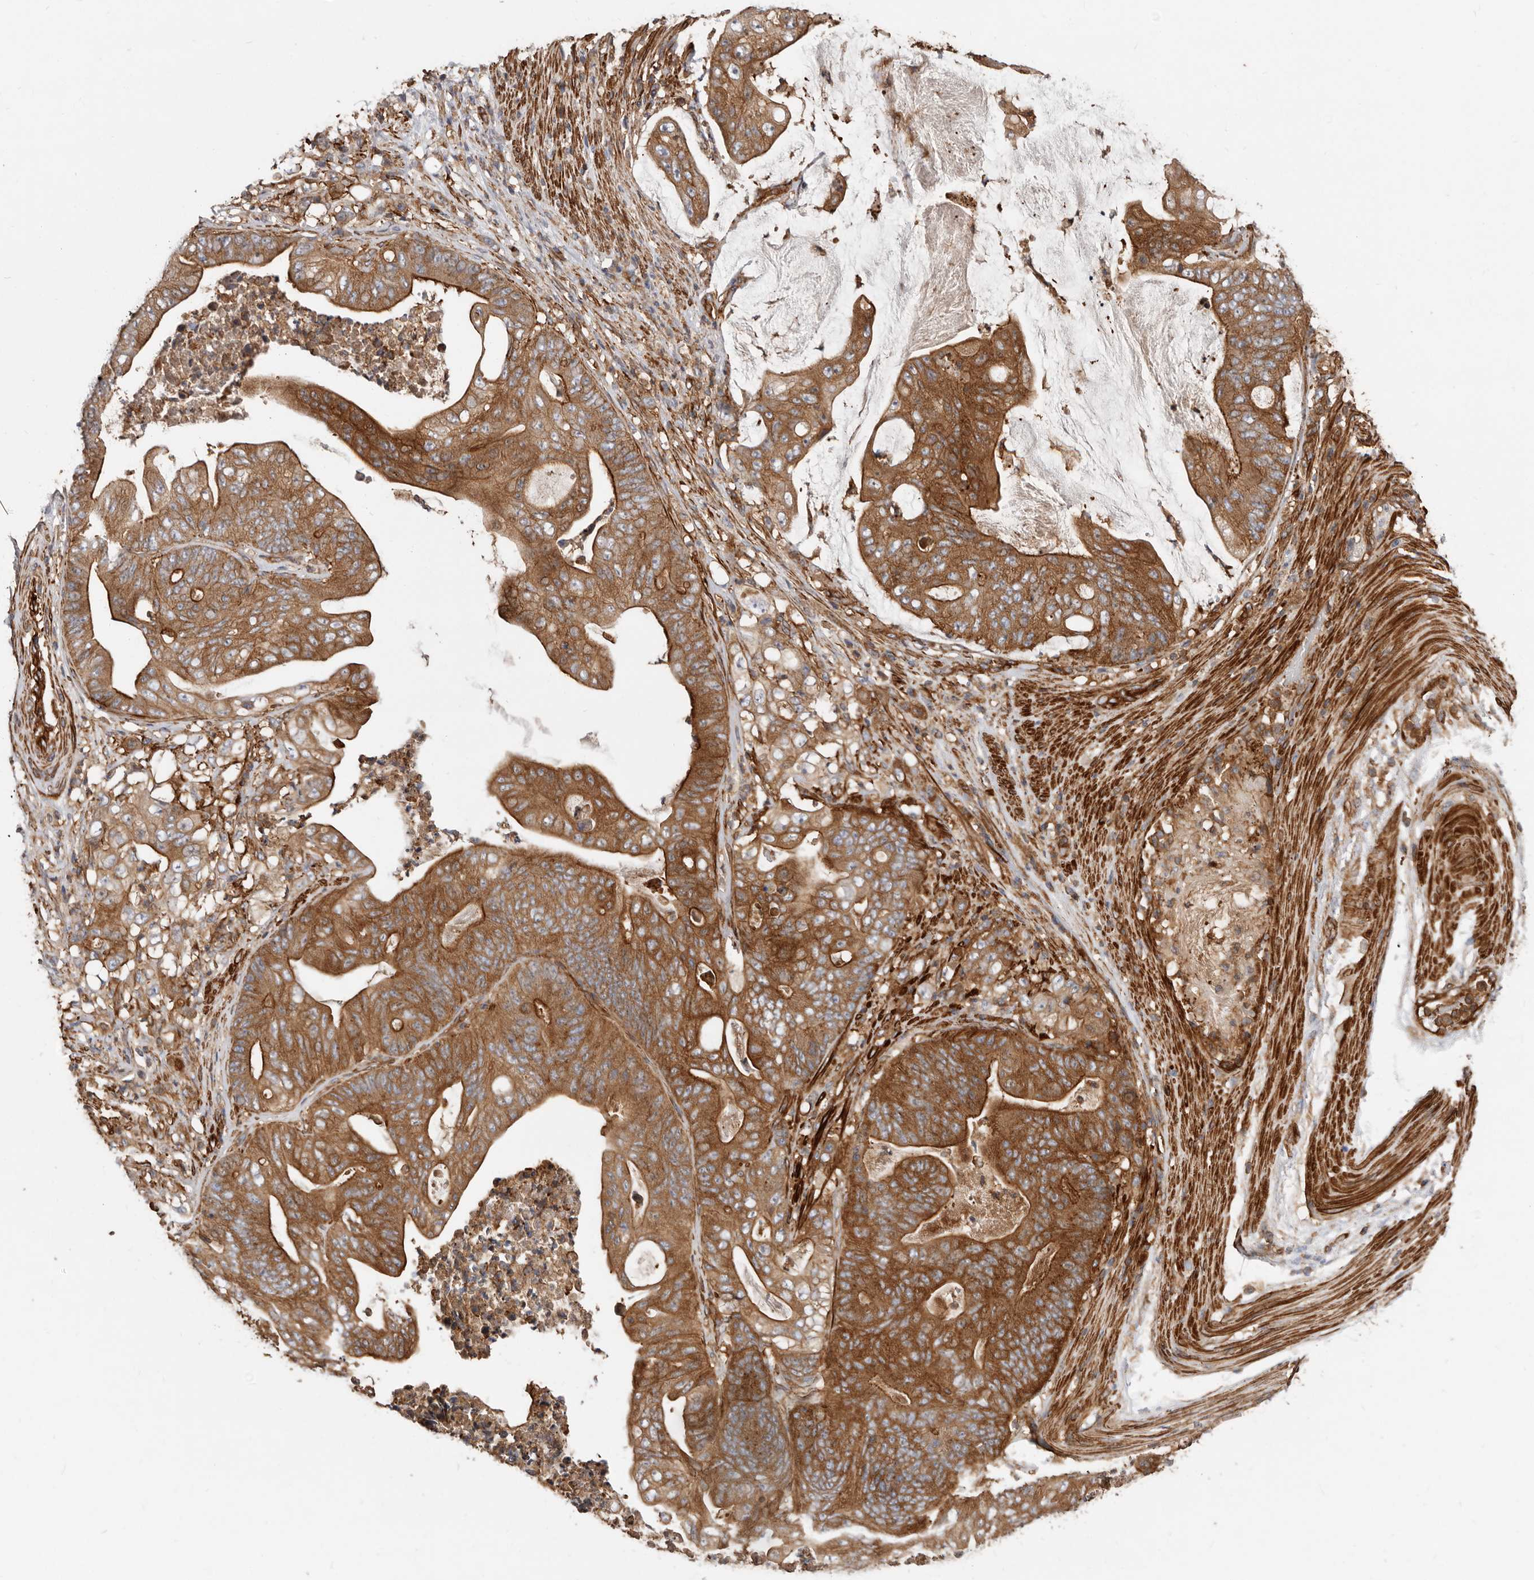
{"staining": {"intensity": "strong", "quantity": ">75%", "location": "cytoplasmic/membranous"}, "tissue": "stomach cancer", "cell_type": "Tumor cells", "image_type": "cancer", "snomed": [{"axis": "morphology", "description": "Adenocarcinoma, NOS"}, {"axis": "topography", "description": "Stomach"}], "caption": "Immunohistochemistry (IHC) photomicrograph of neoplastic tissue: stomach cancer (adenocarcinoma) stained using immunohistochemistry reveals high levels of strong protein expression localized specifically in the cytoplasmic/membranous of tumor cells, appearing as a cytoplasmic/membranous brown color.", "gene": "TMC7", "patient": {"sex": "female", "age": 73}}